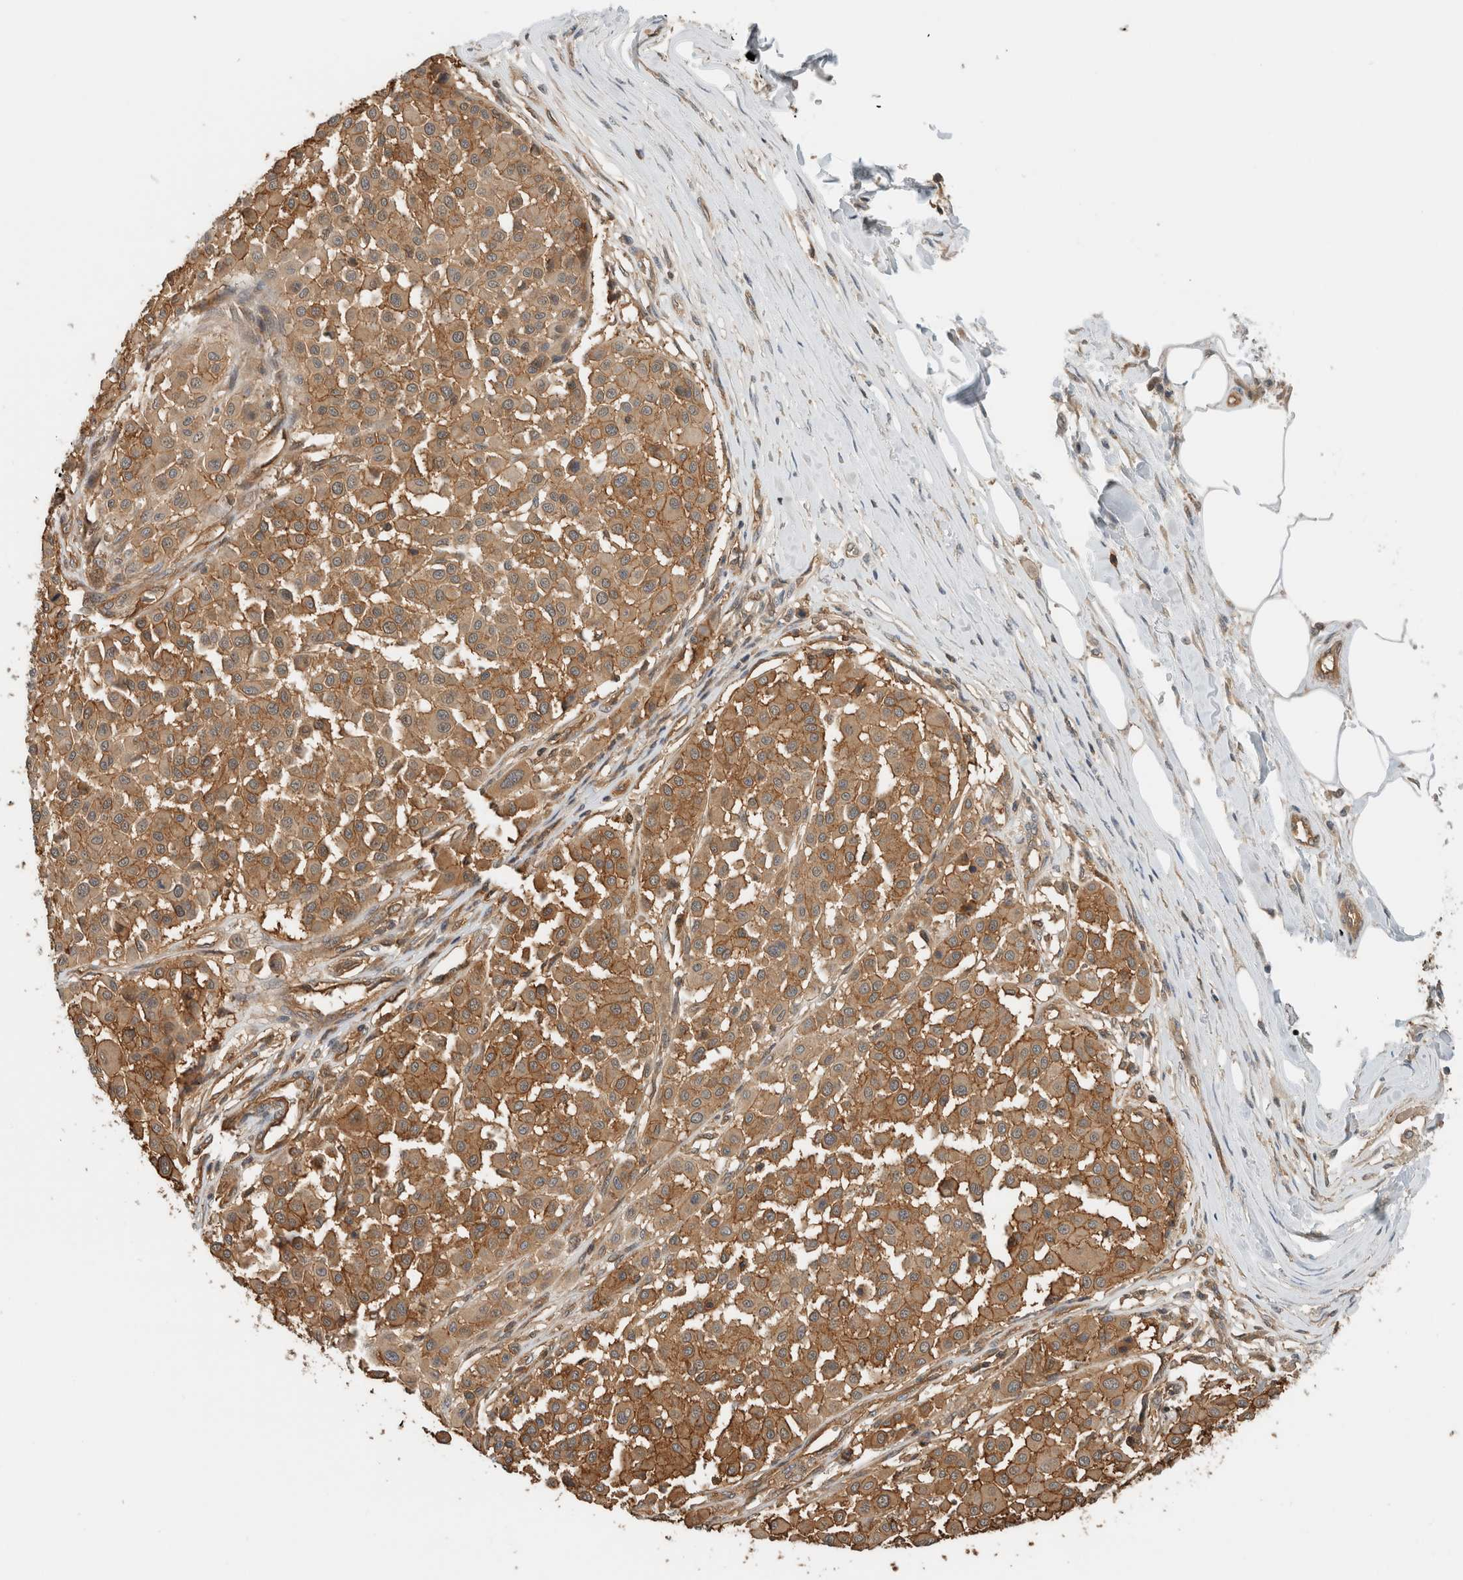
{"staining": {"intensity": "moderate", "quantity": ">75%", "location": "cytoplasmic/membranous"}, "tissue": "melanoma", "cell_type": "Tumor cells", "image_type": "cancer", "snomed": [{"axis": "morphology", "description": "Malignant melanoma, Metastatic site"}, {"axis": "topography", "description": "Soft tissue"}], "caption": "Brown immunohistochemical staining in human malignant melanoma (metastatic site) reveals moderate cytoplasmic/membranous staining in about >75% of tumor cells.", "gene": "PFDN4", "patient": {"sex": "male", "age": 41}}